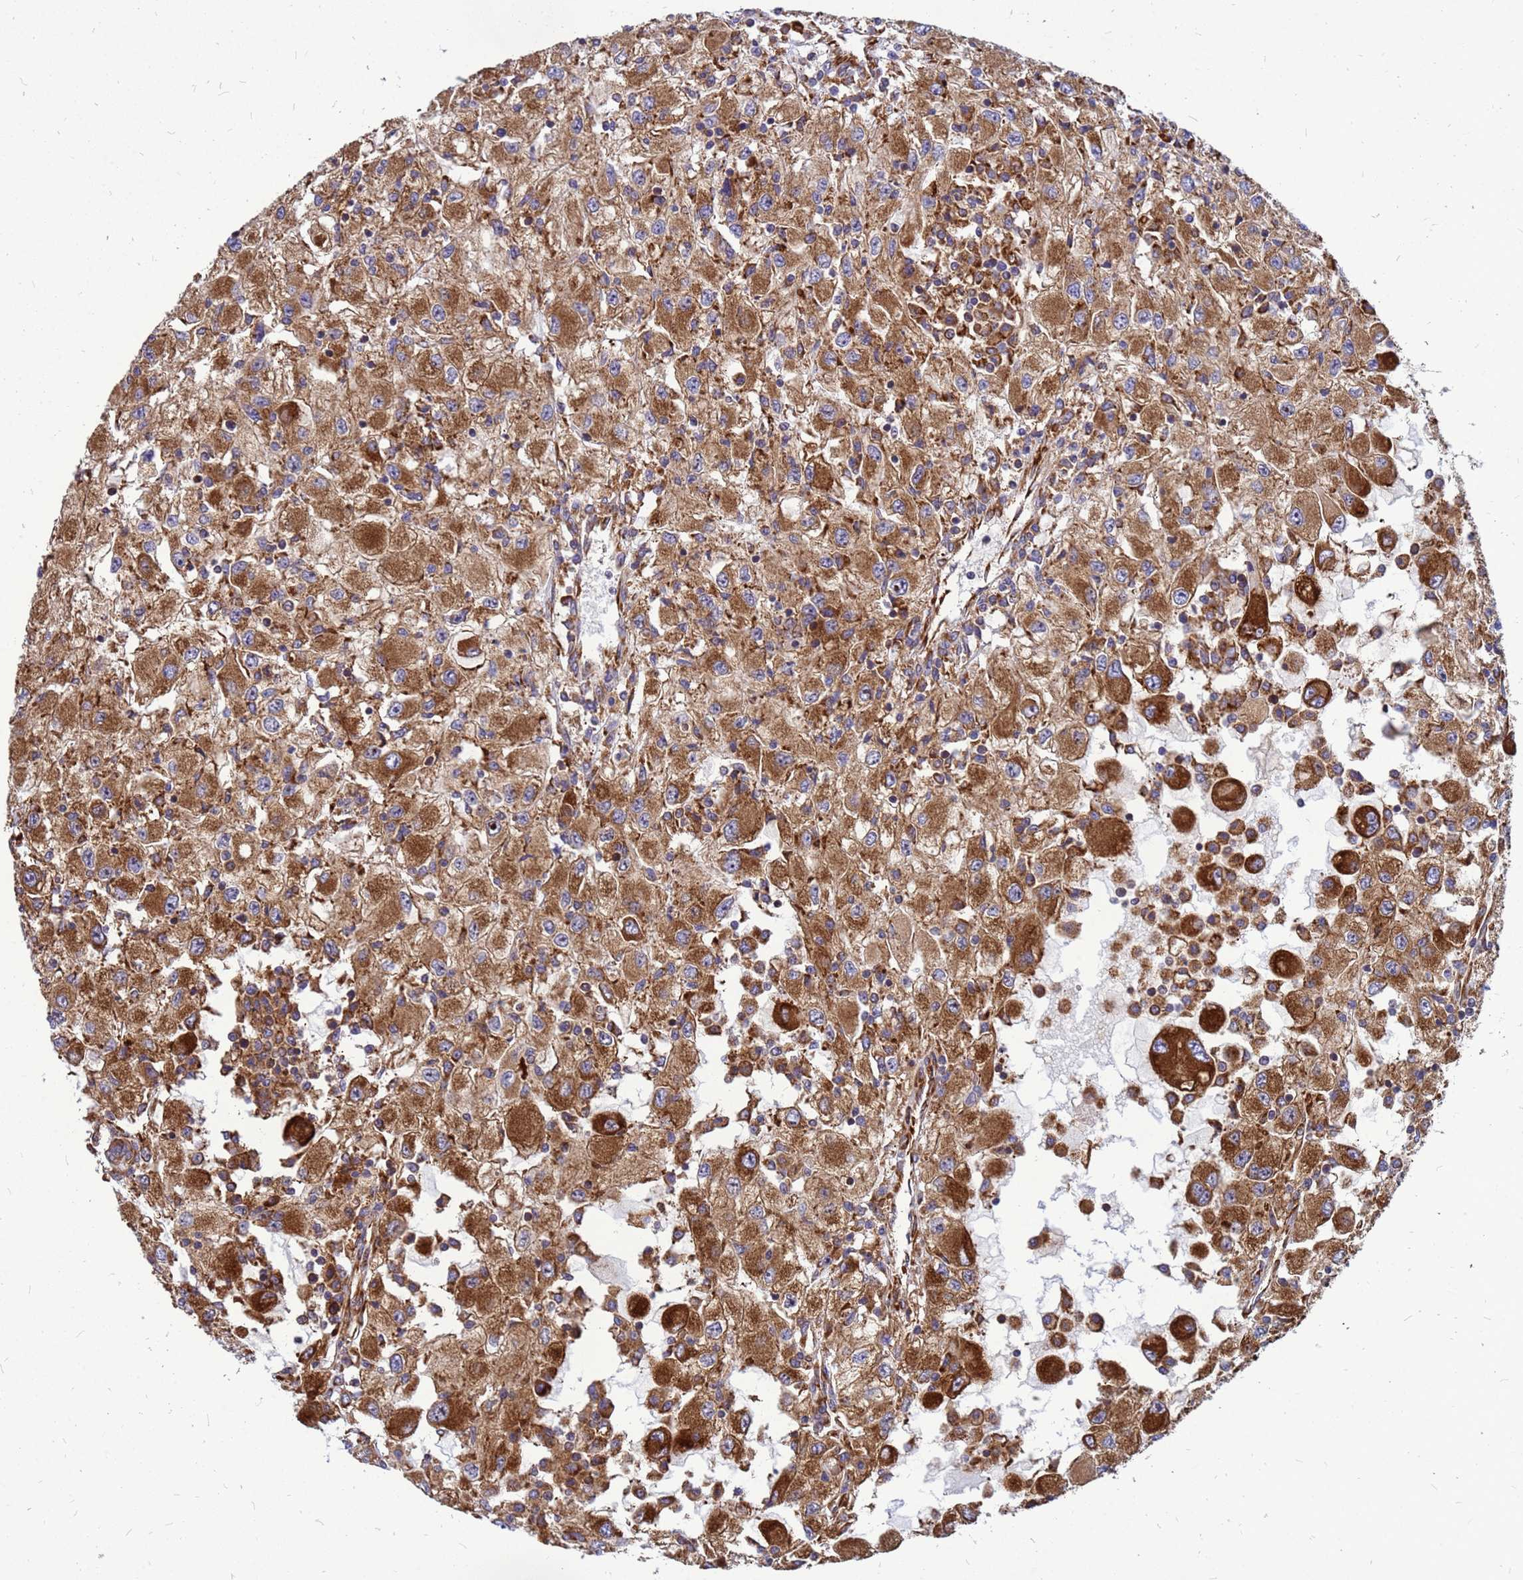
{"staining": {"intensity": "moderate", "quantity": ">75%", "location": "cytoplasmic/membranous"}, "tissue": "renal cancer", "cell_type": "Tumor cells", "image_type": "cancer", "snomed": [{"axis": "morphology", "description": "Adenocarcinoma, NOS"}, {"axis": "topography", "description": "Kidney"}], "caption": "Immunohistochemistry of human adenocarcinoma (renal) exhibits medium levels of moderate cytoplasmic/membranous staining in about >75% of tumor cells.", "gene": "RPL8", "patient": {"sex": "female", "age": 67}}